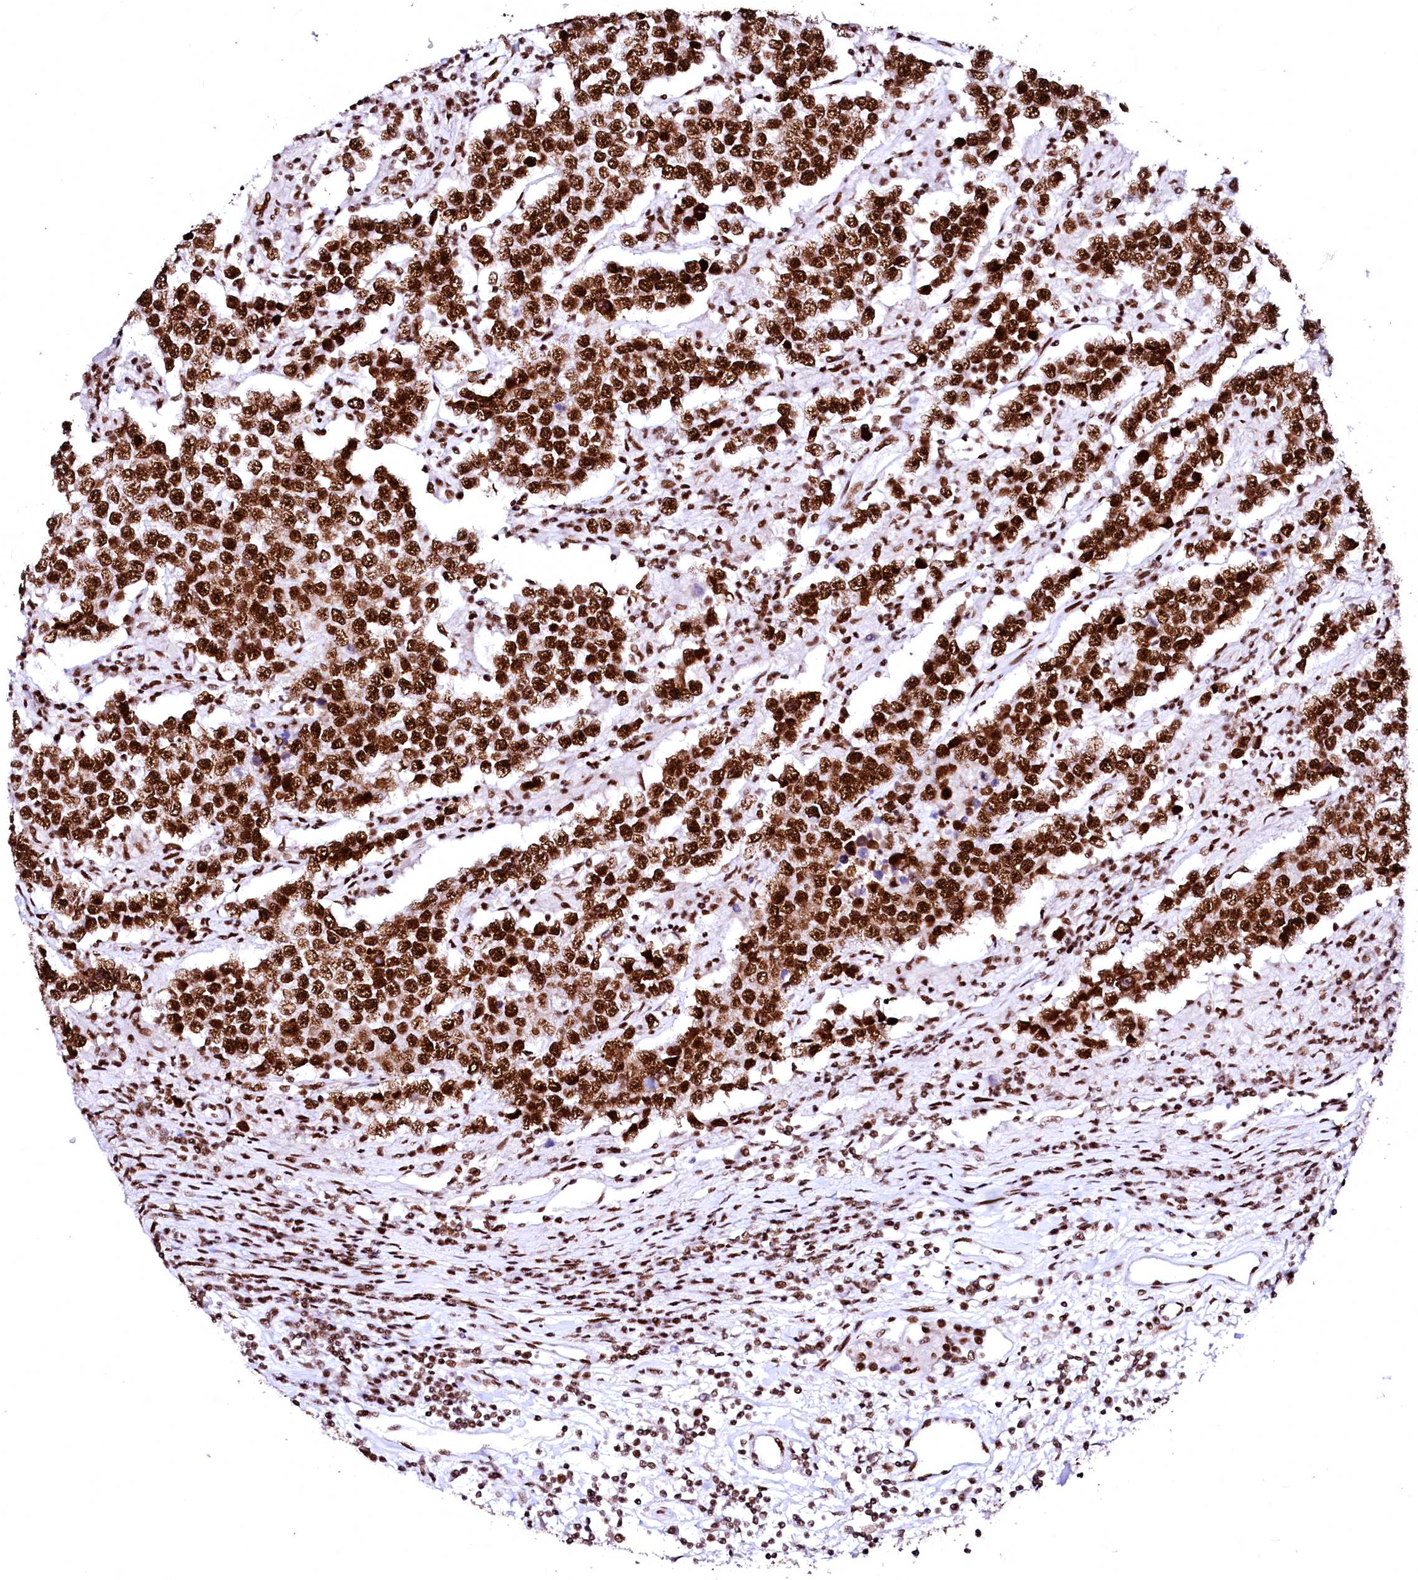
{"staining": {"intensity": "strong", "quantity": ">75%", "location": "nuclear"}, "tissue": "testis cancer", "cell_type": "Tumor cells", "image_type": "cancer", "snomed": [{"axis": "morphology", "description": "Normal tissue, NOS"}, {"axis": "morphology", "description": "Urothelial carcinoma, High grade"}, {"axis": "morphology", "description": "Seminoma, NOS"}, {"axis": "morphology", "description": "Carcinoma, Embryonal, NOS"}, {"axis": "topography", "description": "Urinary bladder"}, {"axis": "topography", "description": "Testis"}], "caption": "A high amount of strong nuclear positivity is appreciated in about >75% of tumor cells in seminoma (testis) tissue. The protein of interest is stained brown, and the nuclei are stained in blue (DAB (3,3'-diaminobenzidine) IHC with brightfield microscopy, high magnification).", "gene": "CPSF6", "patient": {"sex": "male", "age": 41}}